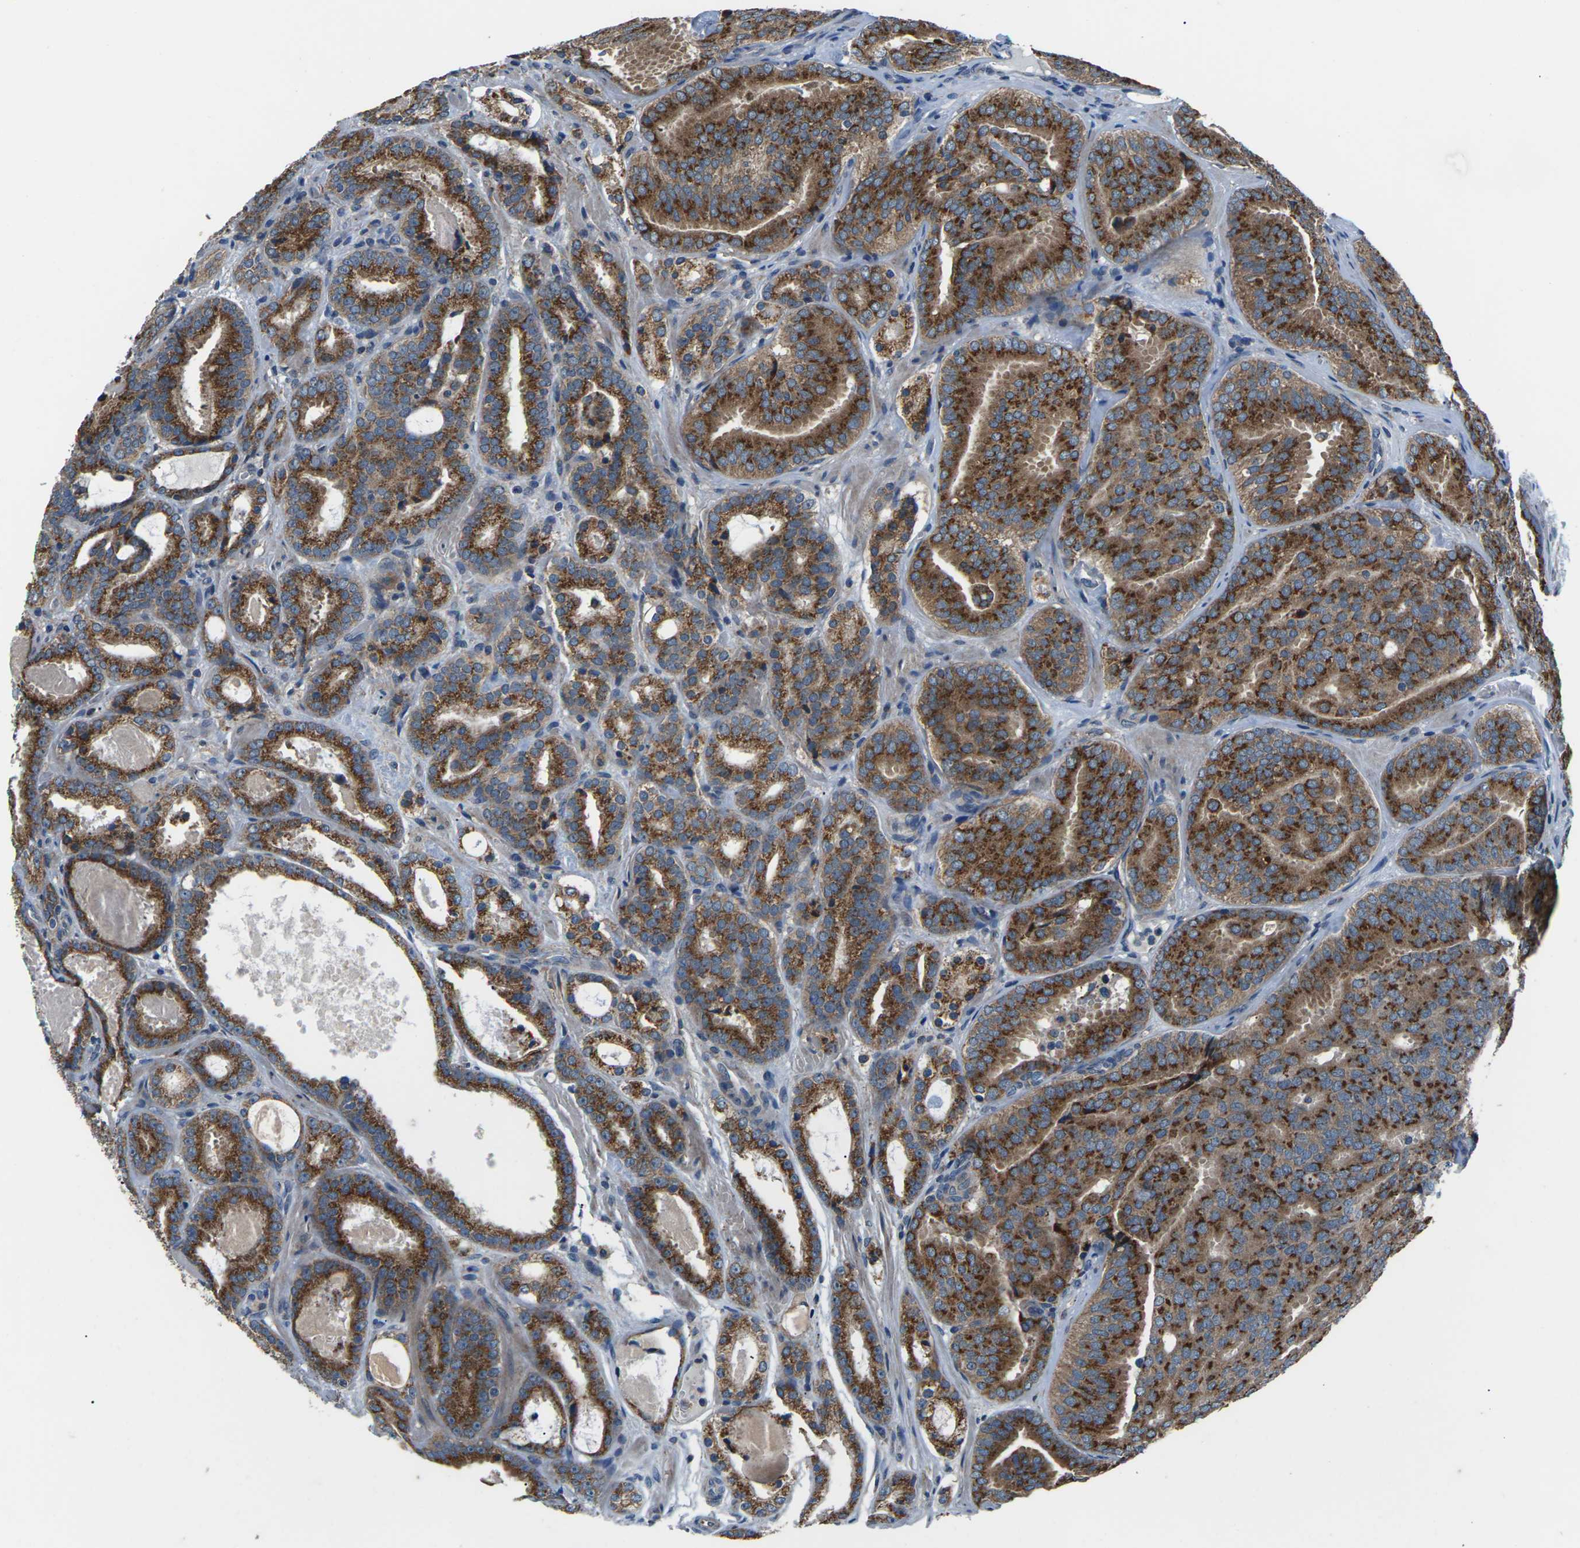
{"staining": {"intensity": "strong", "quantity": ">75%", "location": "cytoplasmic/membranous"}, "tissue": "prostate cancer", "cell_type": "Tumor cells", "image_type": "cancer", "snomed": [{"axis": "morphology", "description": "Adenocarcinoma, Low grade"}, {"axis": "topography", "description": "Prostate"}], "caption": "IHC image of prostate cancer stained for a protein (brown), which shows high levels of strong cytoplasmic/membranous staining in approximately >75% of tumor cells.", "gene": "GABRP", "patient": {"sex": "male", "age": 69}}